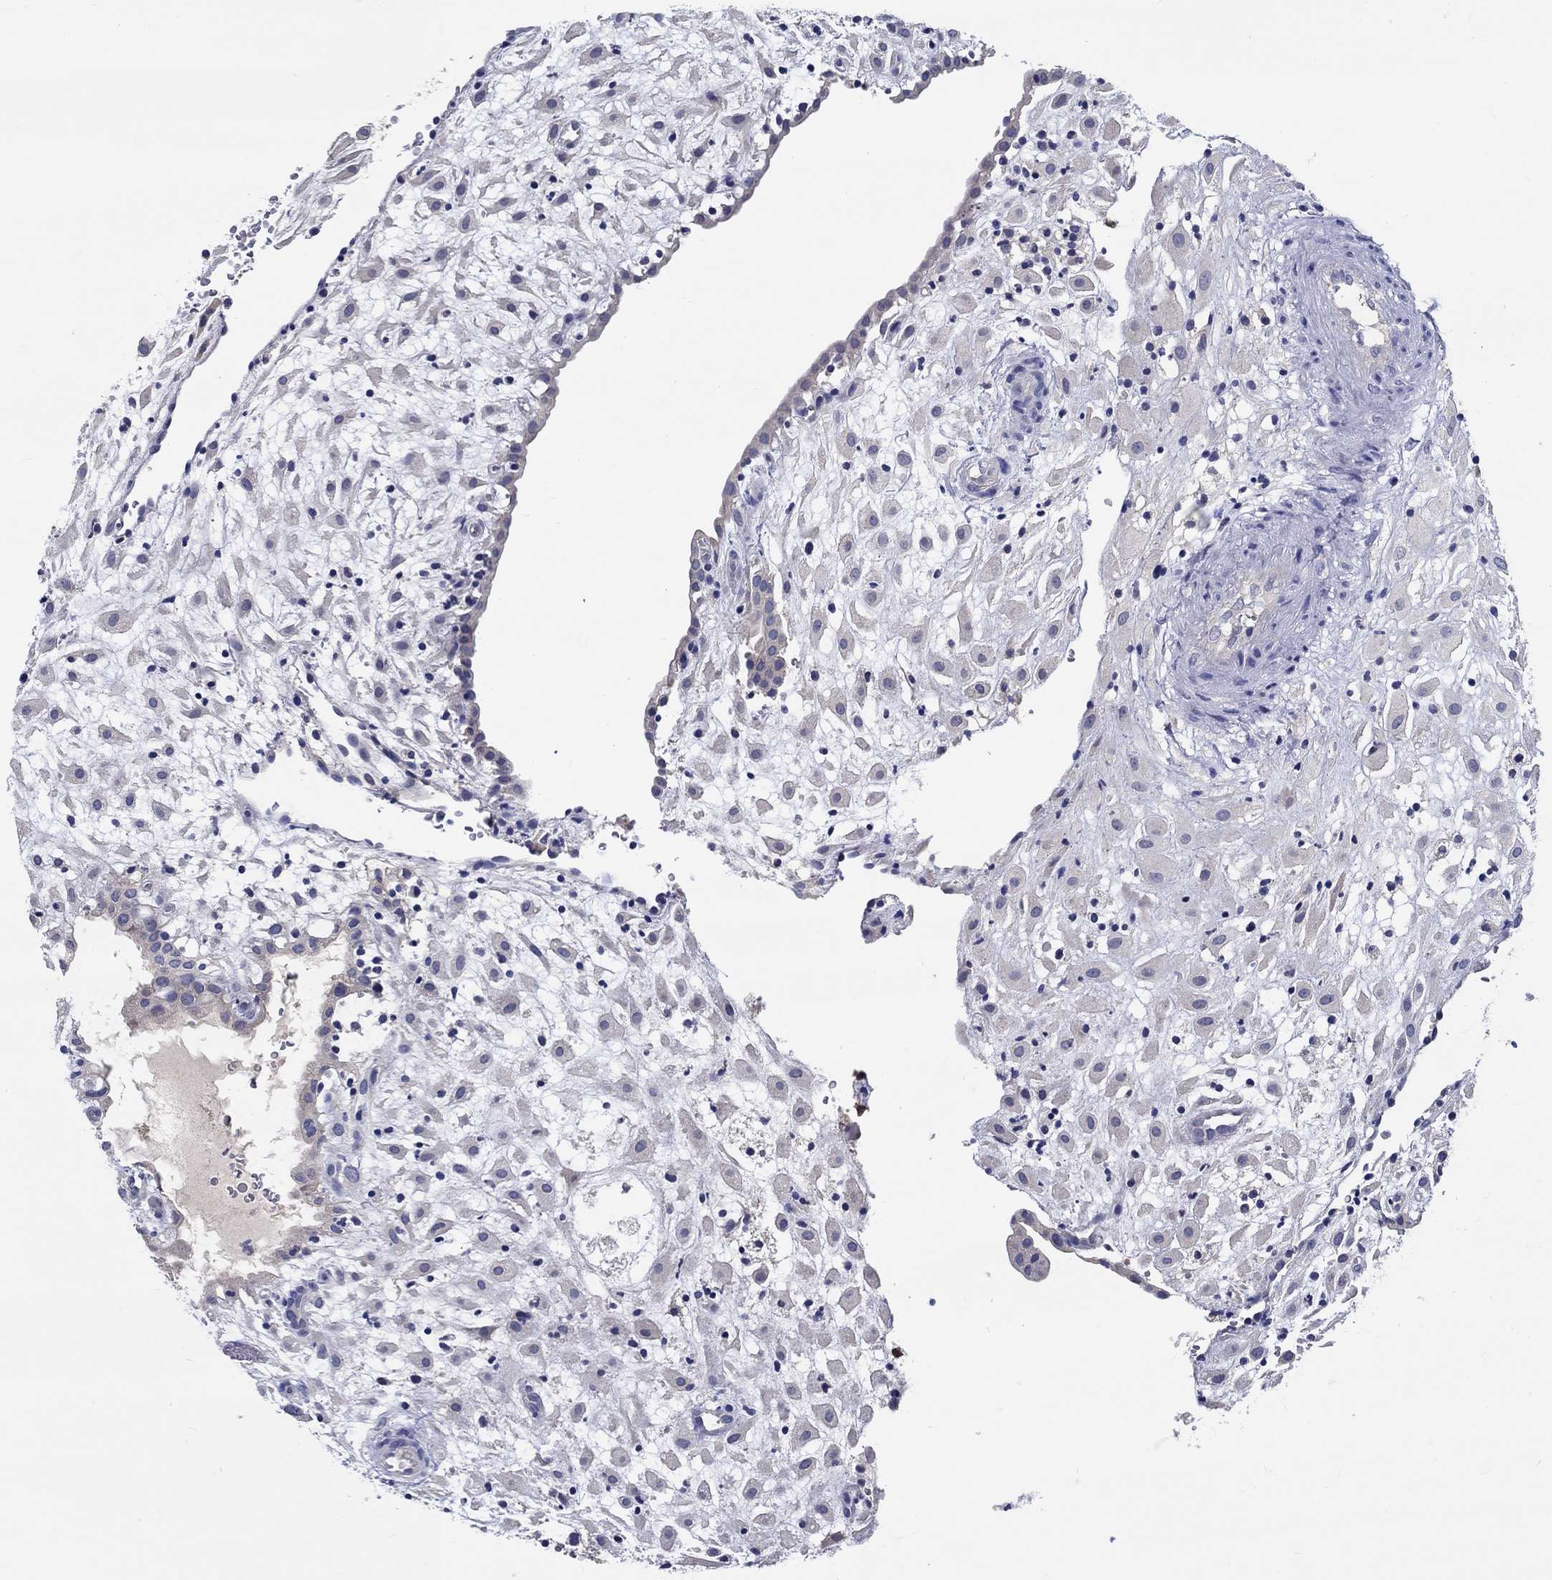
{"staining": {"intensity": "negative", "quantity": "none", "location": "none"}, "tissue": "placenta", "cell_type": "Decidual cells", "image_type": "normal", "snomed": [{"axis": "morphology", "description": "Normal tissue, NOS"}, {"axis": "topography", "description": "Placenta"}], "caption": "DAB immunohistochemical staining of unremarkable placenta reveals no significant expression in decidual cells.", "gene": "CHIT1", "patient": {"sex": "female", "age": 24}}